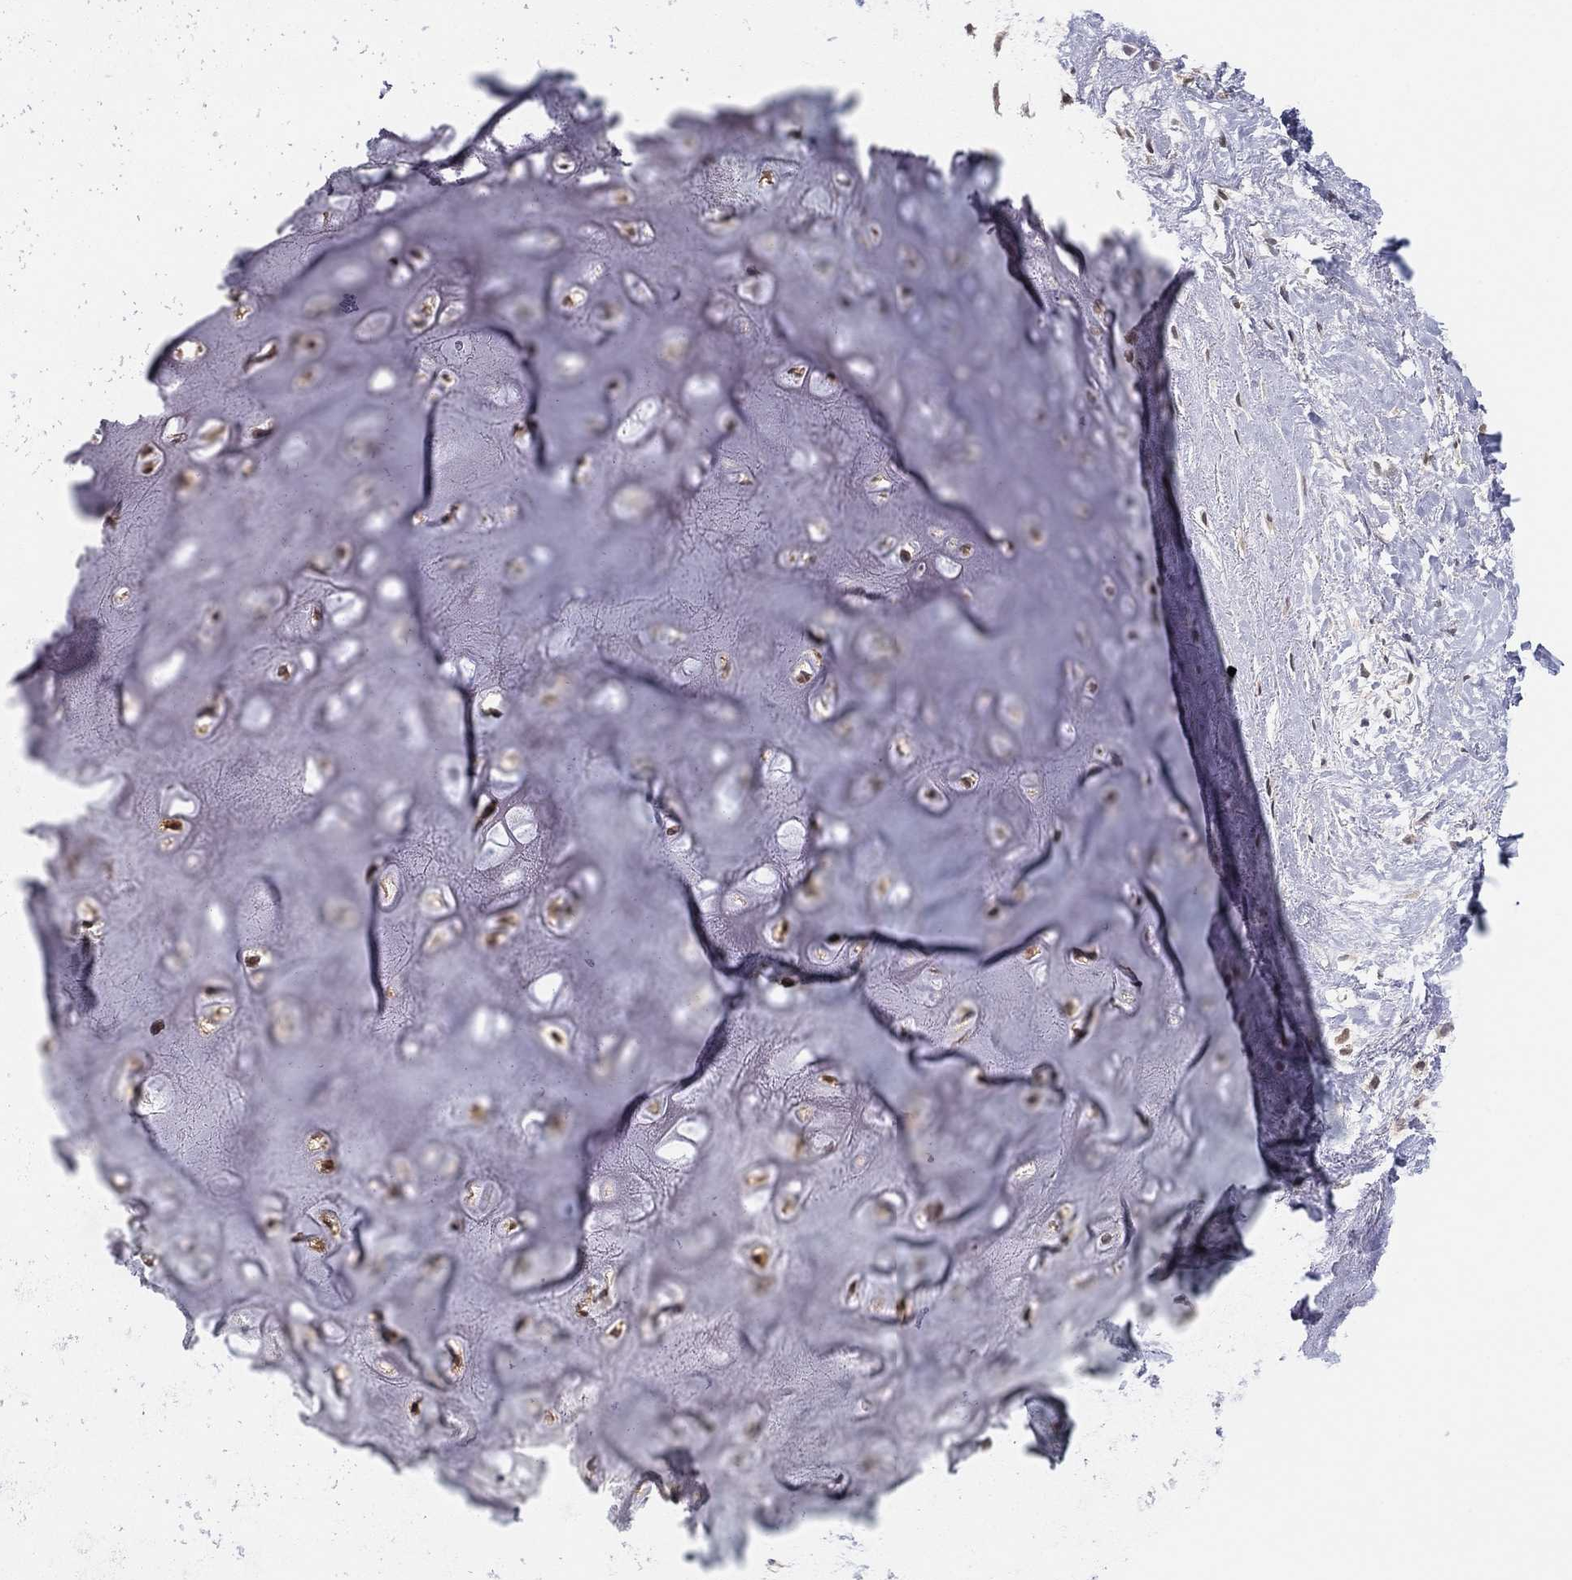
{"staining": {"intensity": "negative", "quantity": "none", "location": "none"}, "tissue": "adipose tissue", "cell_type": "Adipocytes", "image_type": "normal", "snomed": [{"axis": "morphology", "description": "Normal tissue, NOS"}, {"axis": "morphology", "description": "Squamous cell carcinoma, NOS"}, {"axis": "topography", "description": "Cartilage tissue"}, {"axis": "topography", "description": "Head-Neck"}], "caption": "Photomicrograph shows no significant protein staining in adipocytes of normal adipose tissue.", "gene": "PDXK", "patient": {"sex": "male", "age": 62}}